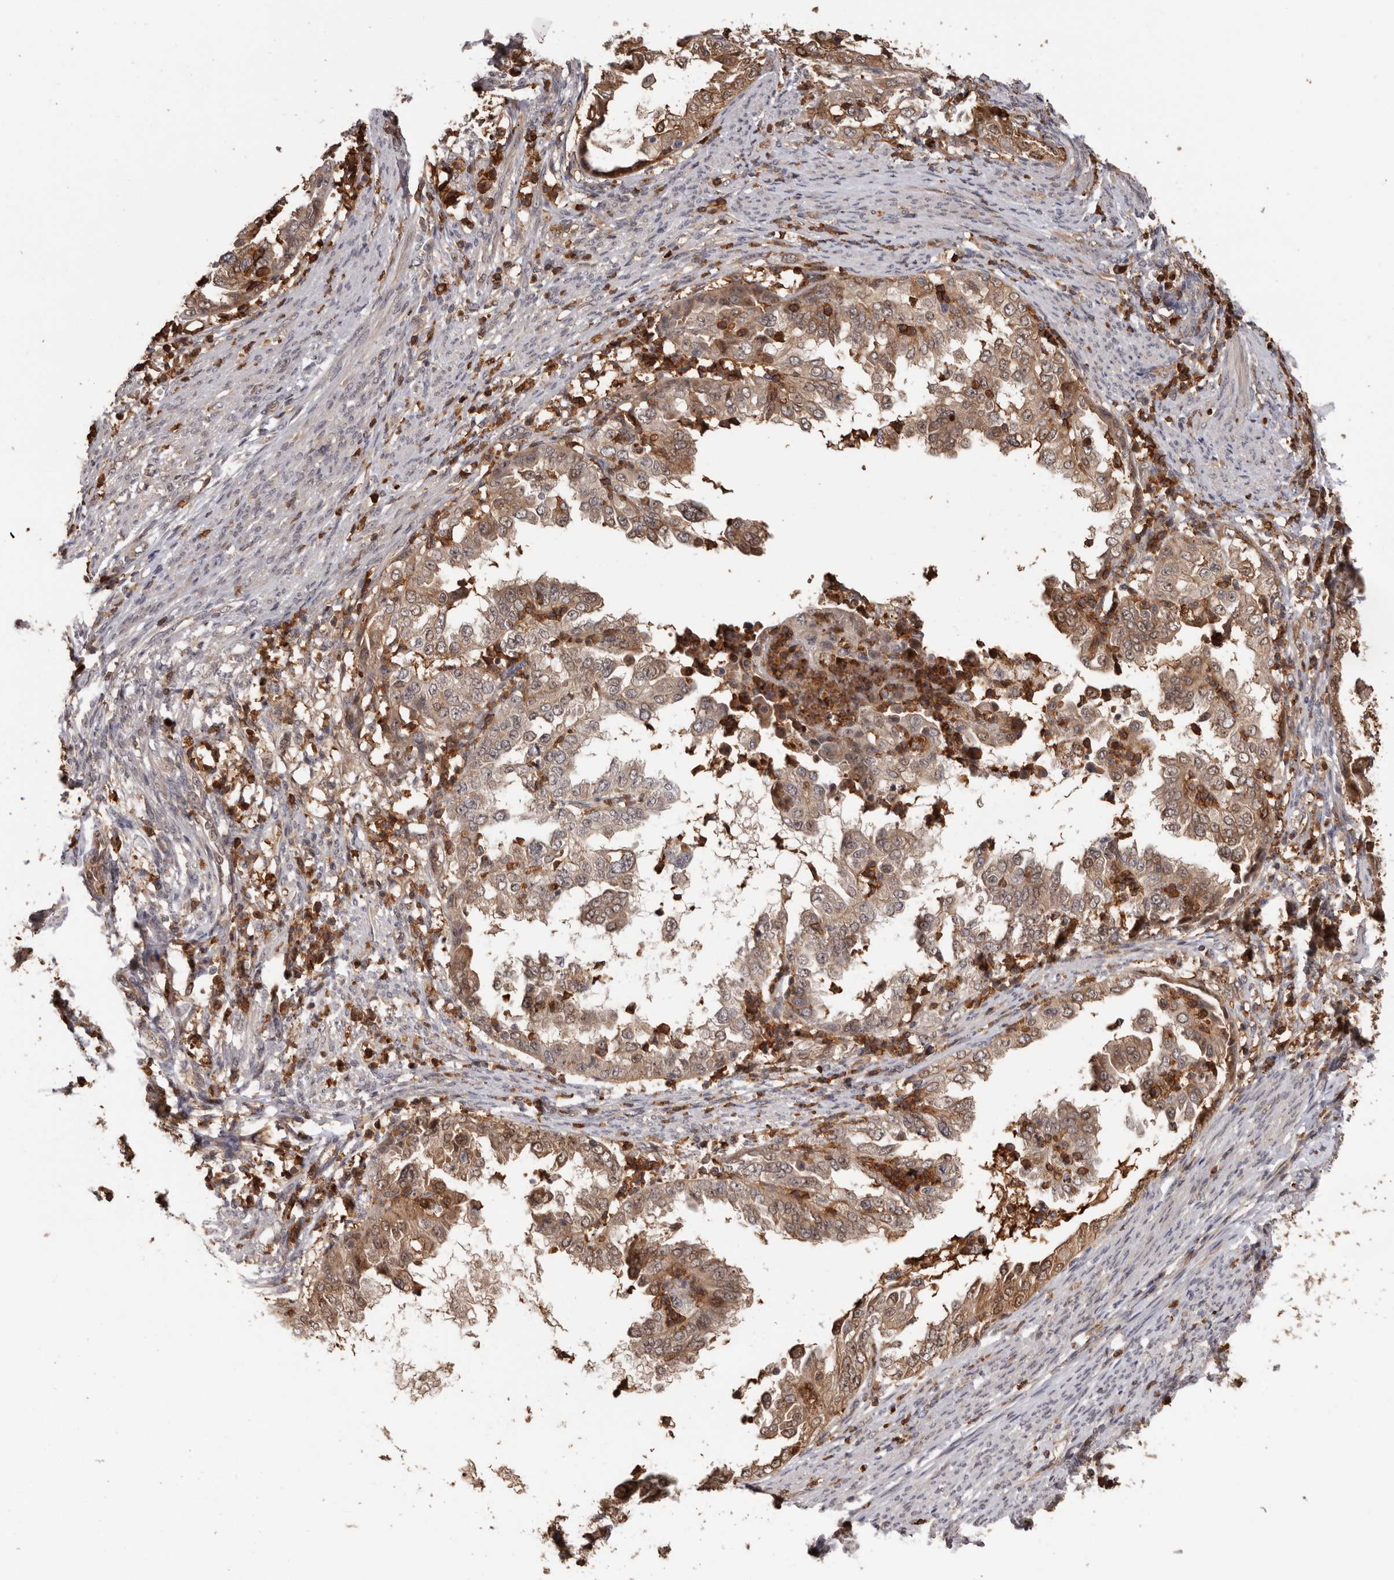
{"staining": {"intensity": "moderate", "quantity": ">75%", "location": "cytoplasmic/membranous"}, "tissue": "endometrial cancer", "cell_type": "Tumor cells", "image_type": "cancer", "snomed": [{"axis": "morphology", "description": "Adenocarcinoma, NOS"}, {"axis": "topography", "description": "Endometrium"}], "caption": "Human endometrial adenocarcinoma stained for a protein (brown) exhibits moderate cytoplasmic/membranous positive positivity in approximately >75% of tumor cells.", "gene": "PRR12", "patient": {"sex": "female", "age": 85}}